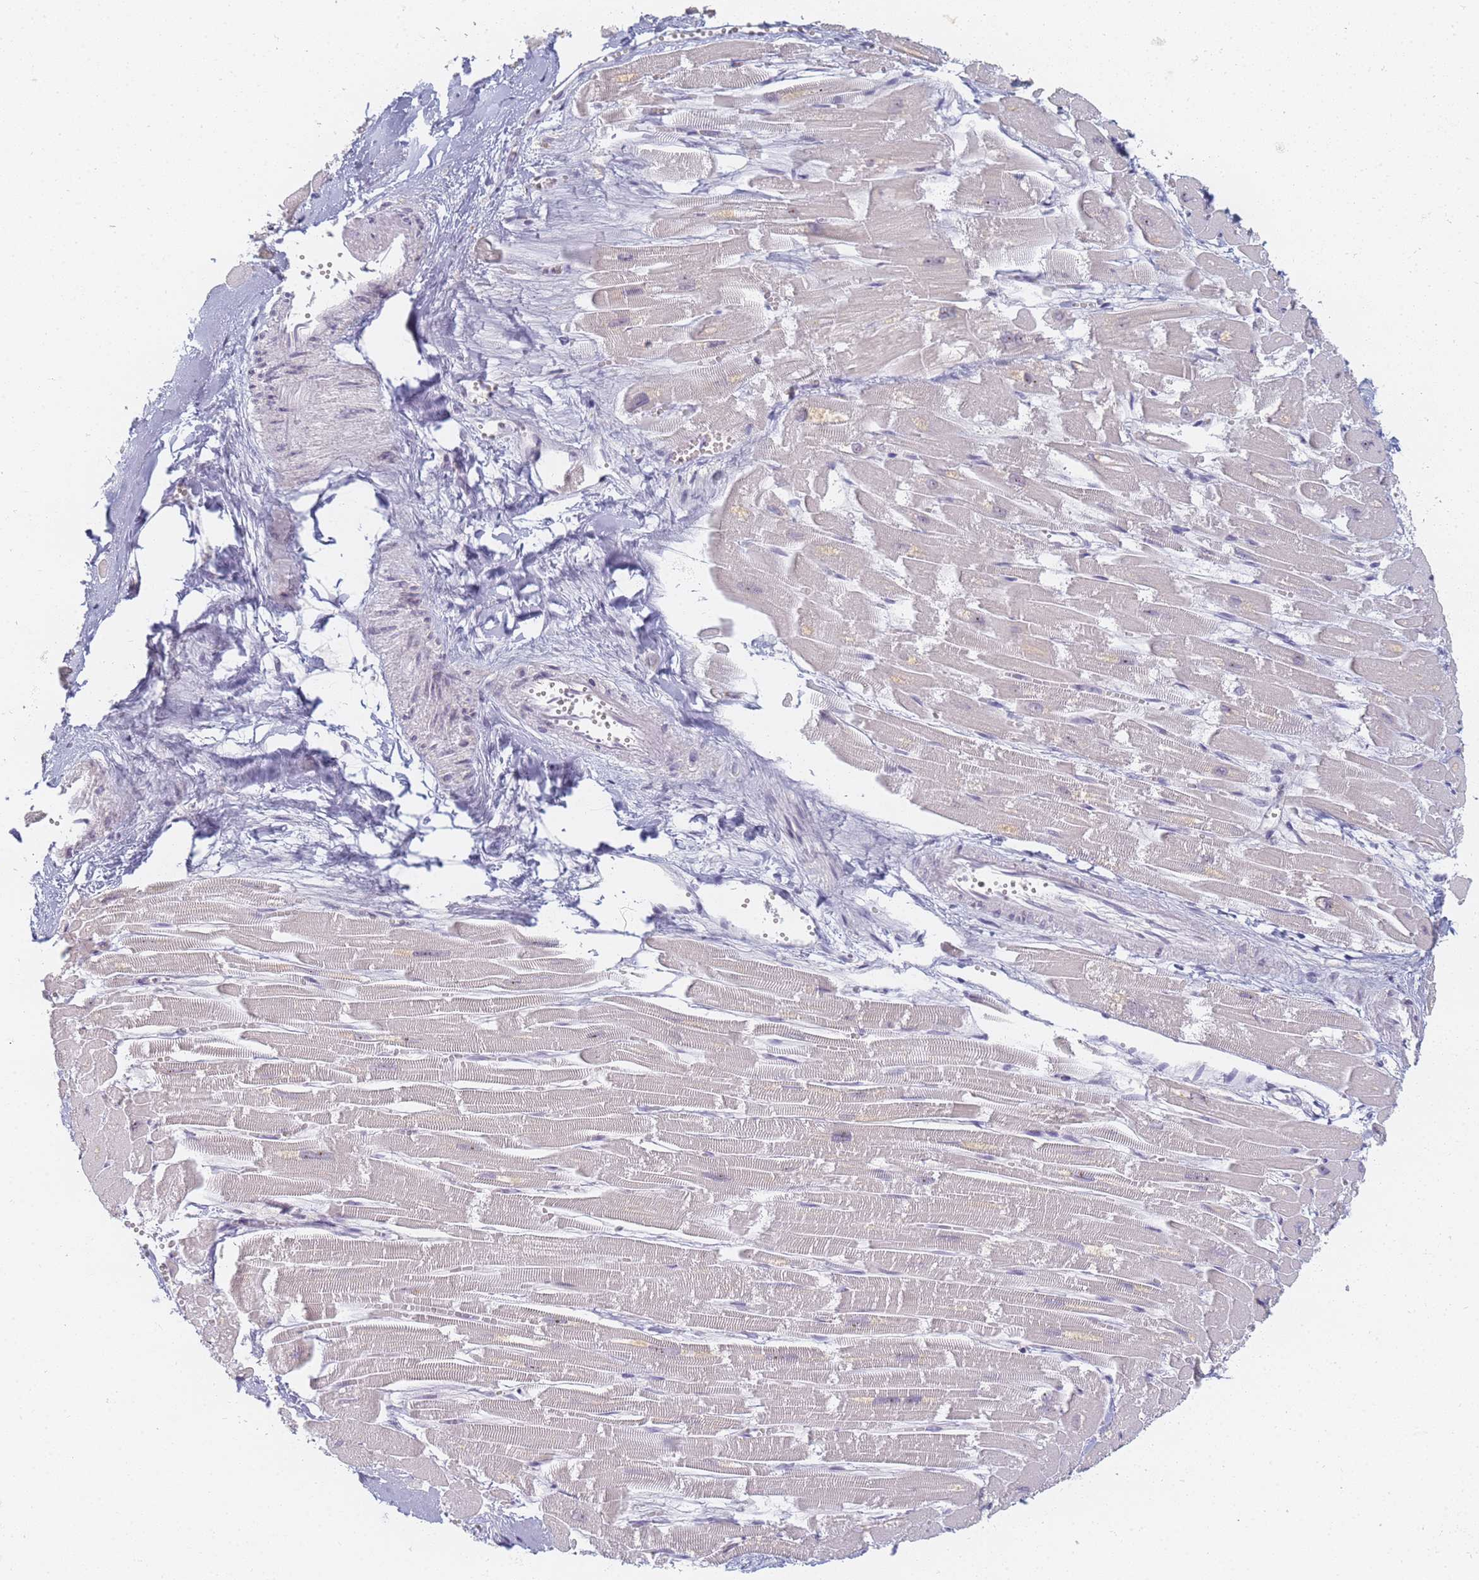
{"staining": {"intensity": "negative", "quantity": "none", "location": "none"}, "tissue": "heart muscle", "cell_type": "Cardiomyocytes", "image_type": "normal", "snomed": [{"axis": "morphology", "description": "Normal tissue, NOS"}, {"axis": "topography", "description": "Heart"}], "caption": "The IHC photomicrograph has no significant expression in cardiomyocytes of heart muscle.", "gene": "SLC38A9", "patient": {"sex": "male", "age": 54}}